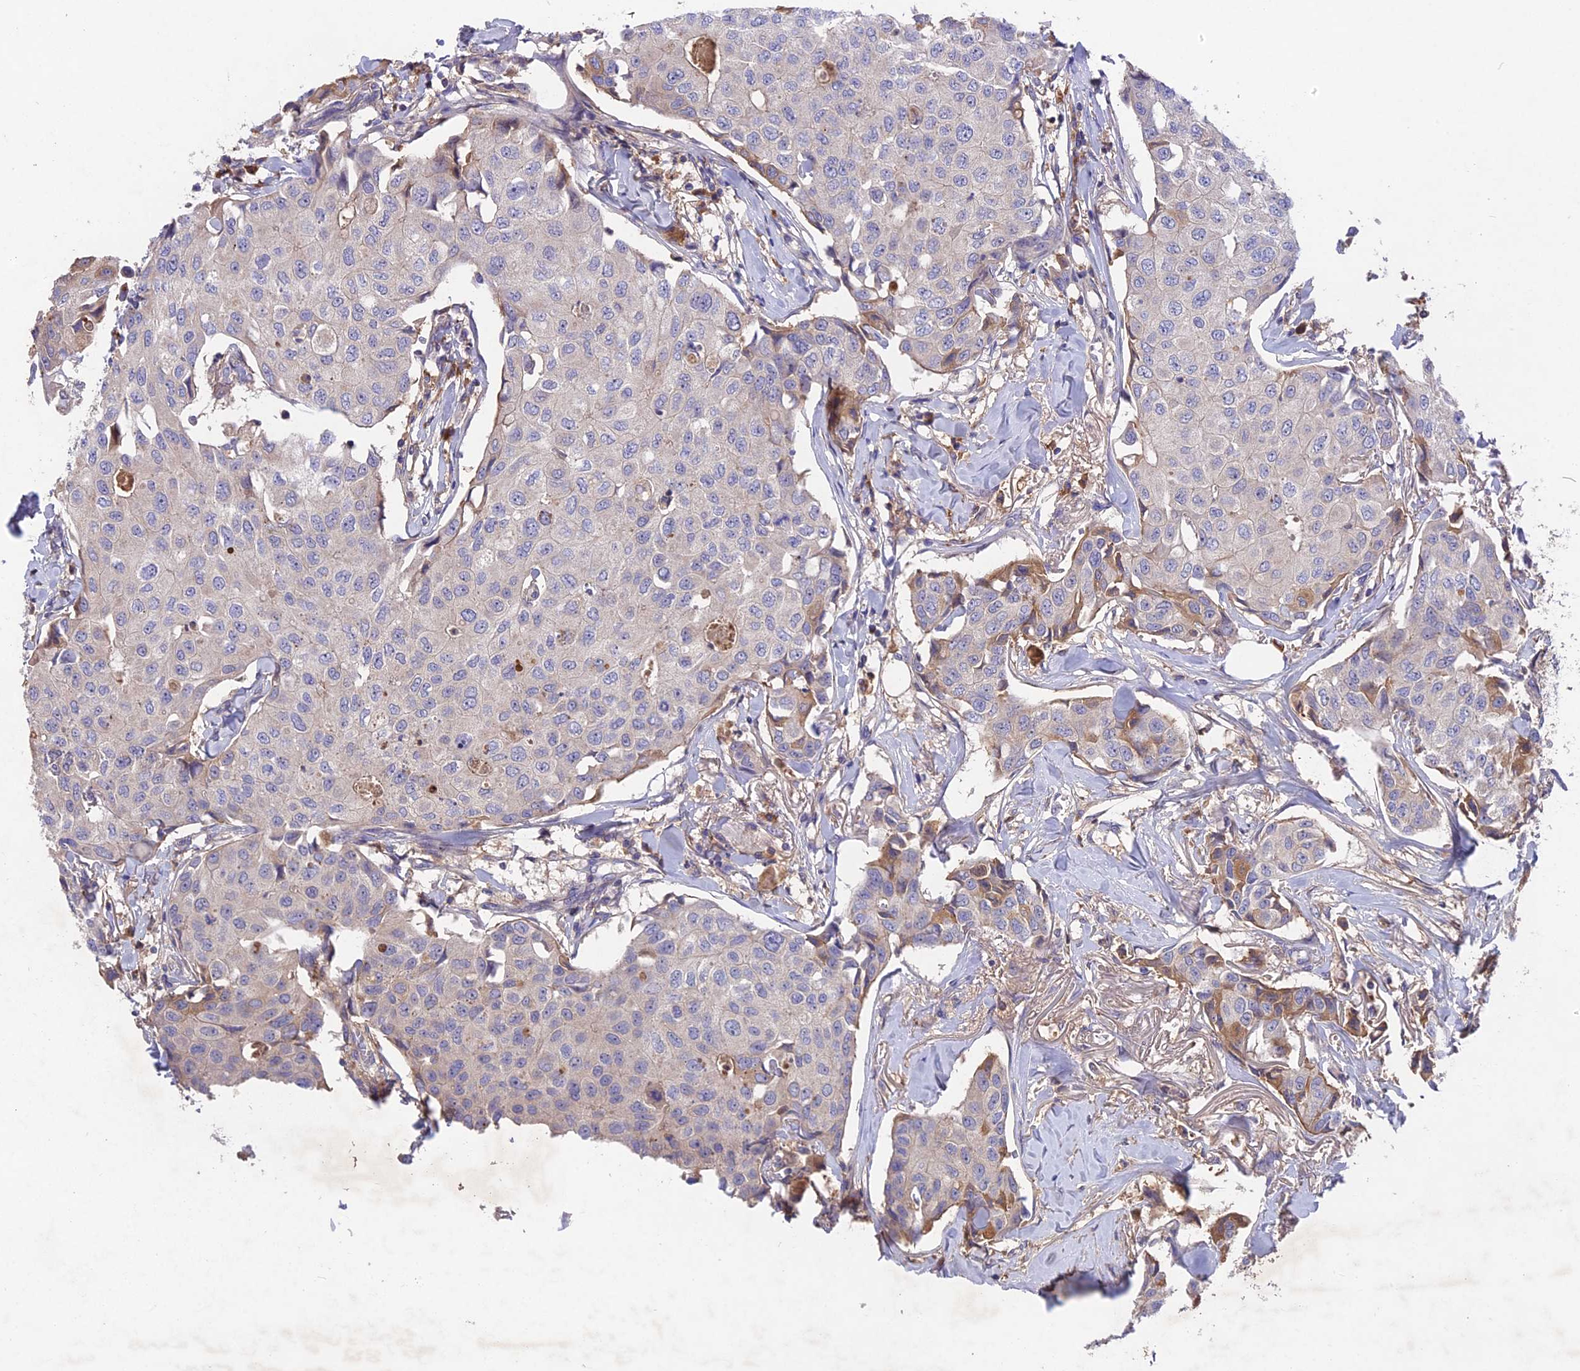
{"staining": {"intensity": "weak", "quantity": "<25%", "location": "cytoplasmic/membranous"}, "tissue": "breast cancer", "cell_type": "Tumor cells", "image_type": "cancer", "snomed": [{"axis": "morphology", "description": "Duct carcinoma"}, {"axis": "topography", "description": "Breast"}], "caption": "Immunohistochemical staining of human intraductal carcinoma (breast) exhibits no significant expression in tumor cells.", "gene": "ADO", "patient": {"sex": "female", "age": 80}}